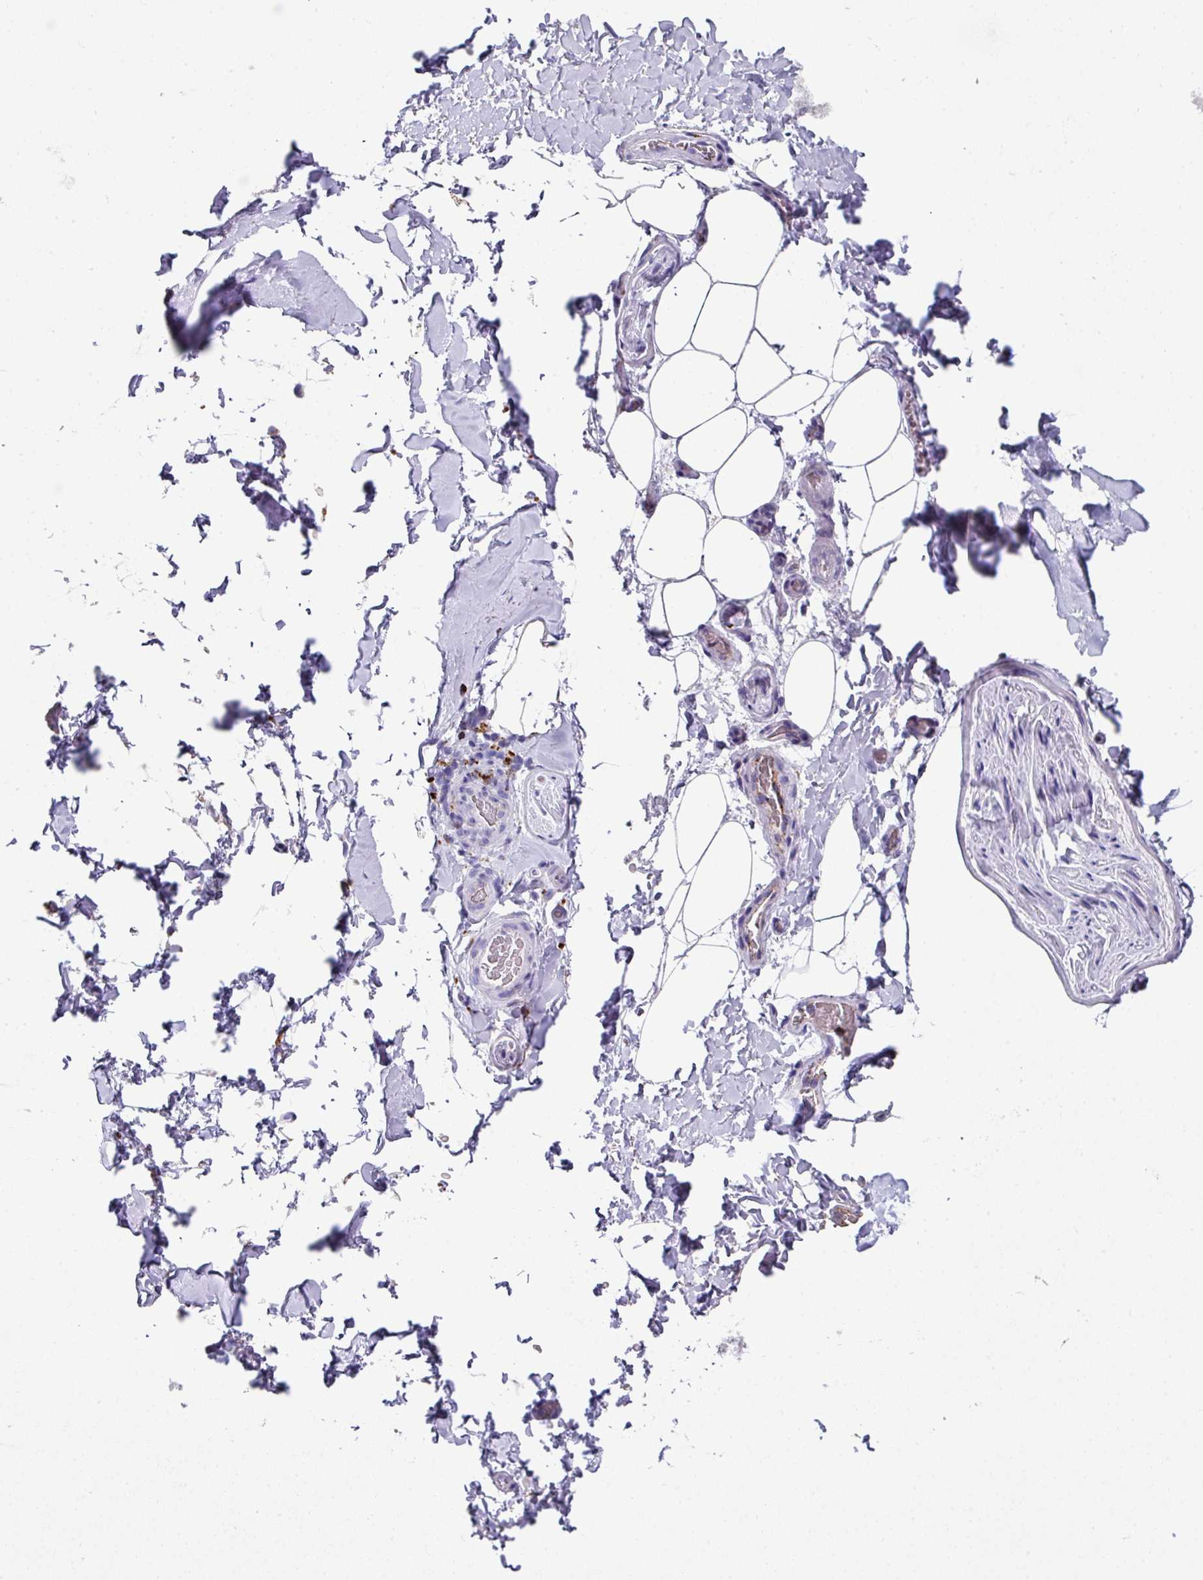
{"staining": {"intensity": "negative", "quantity": "none", "location": "none"}, "tissue": "adipose tissue", "cell_type": "Adipocytes", "image_type": "normal", "snomed": [{"axis": "morphology", "description": "Normal tissue, NOS"}, {"axis": "topography", "description": "Vascular tissue"}, {"axis": "topography", "description": "Peripheral nerve tissue"}], "caption": "This is an IHC micrograph of unremarkable adipose tissue. There is no expression in adipocytes.", "gene": "CPVL", "patient": {"sex": "male", "age": 41}}